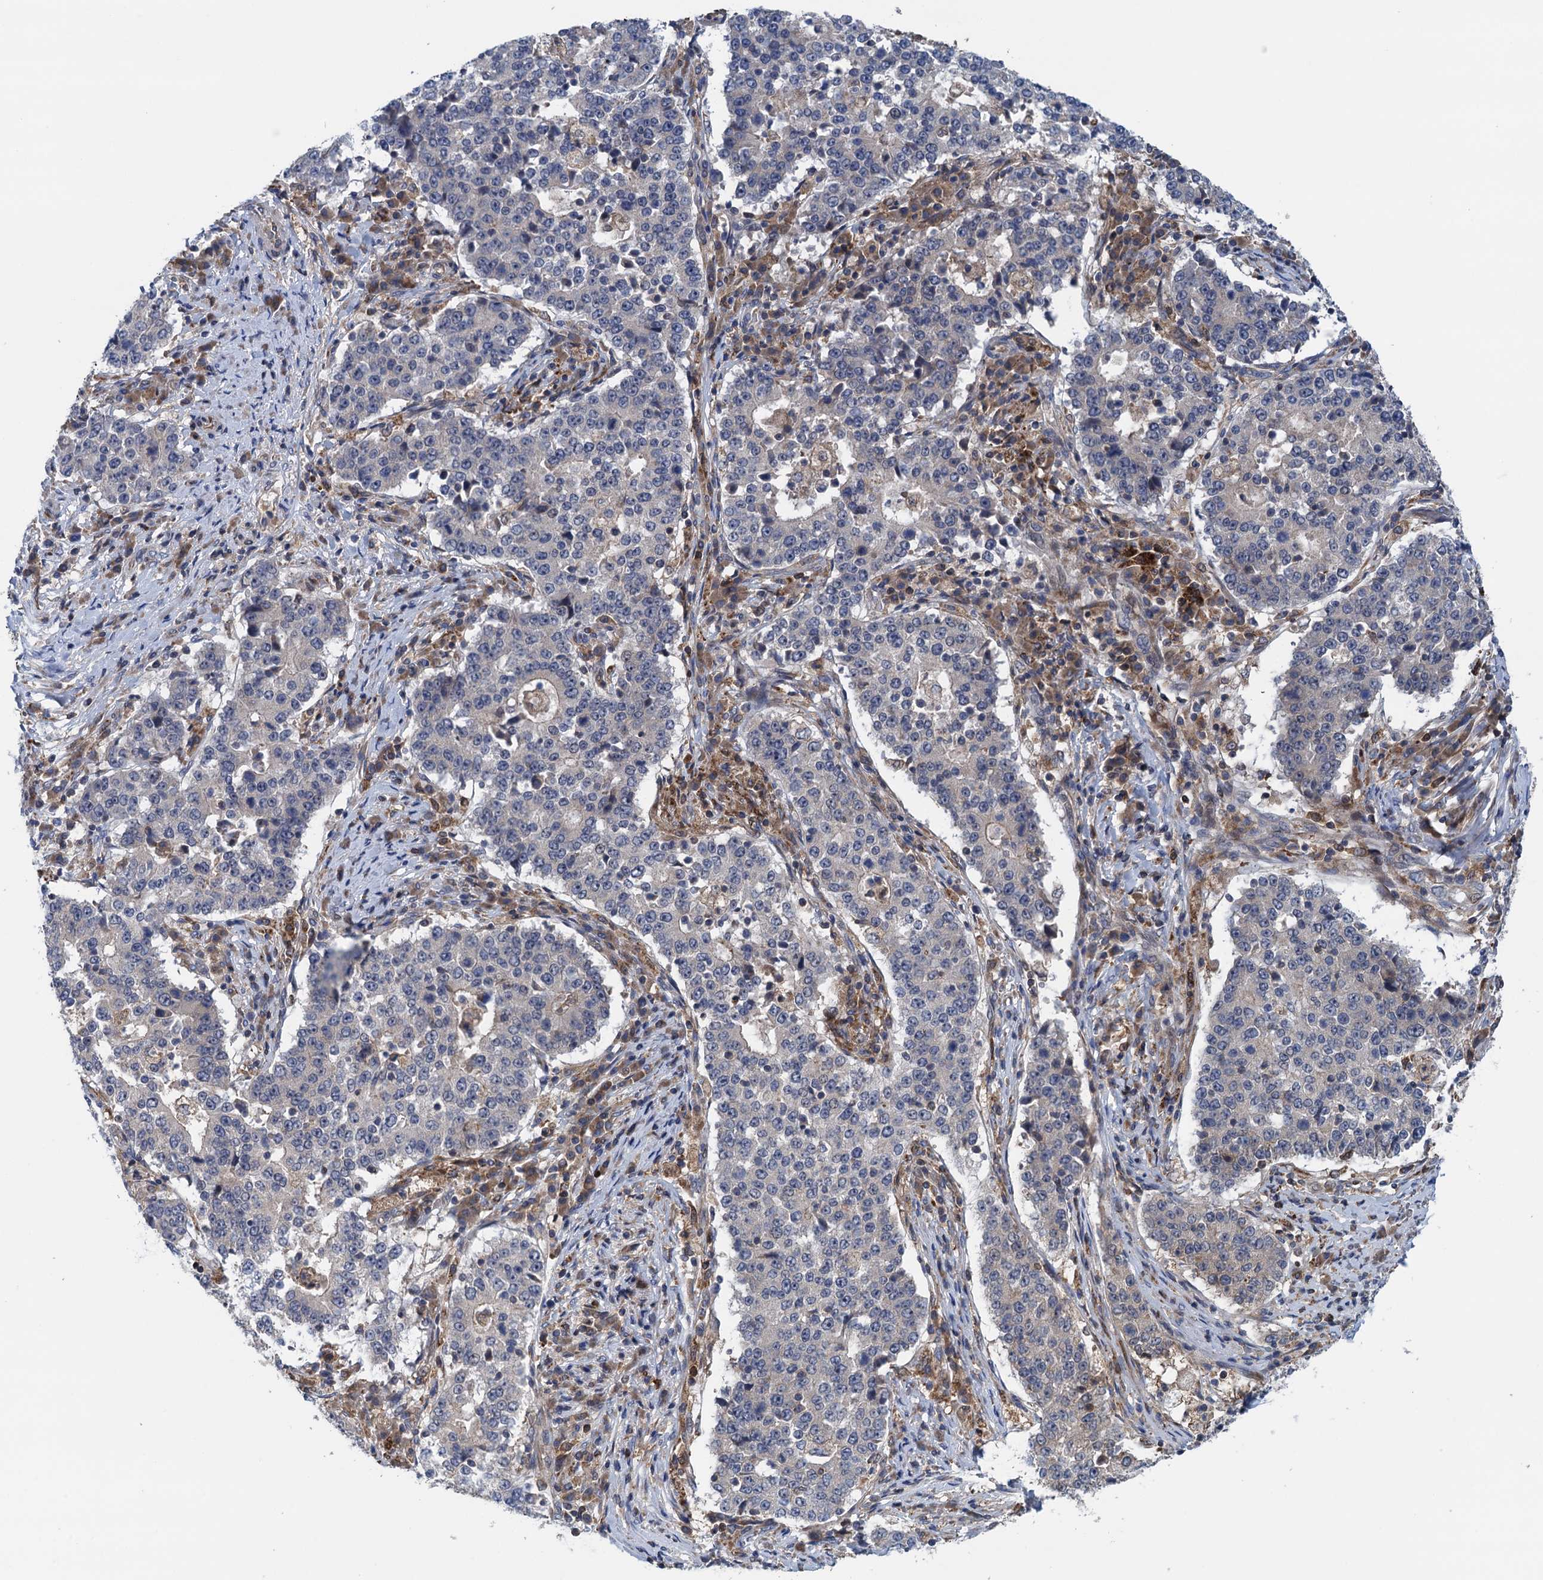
{"staining": {"intensity": "negative", "quantity": "none", "location": "none"}, "tissue": "stomach cancer", "cell_type": "Tumor cells", "image_type": "cancer", "snomed": [{"axis": "morphology", "description": "Adenocarcinoma, NOS"}, {"axis": "topography", "description": "Stomach"}], "caption": "This is an IHC histopathology image of human adenocarcinoma (stomach). There is no staining in tumor cells.", "gene": "CNTN5", "patient": {"sex": "male", "age": 59}}